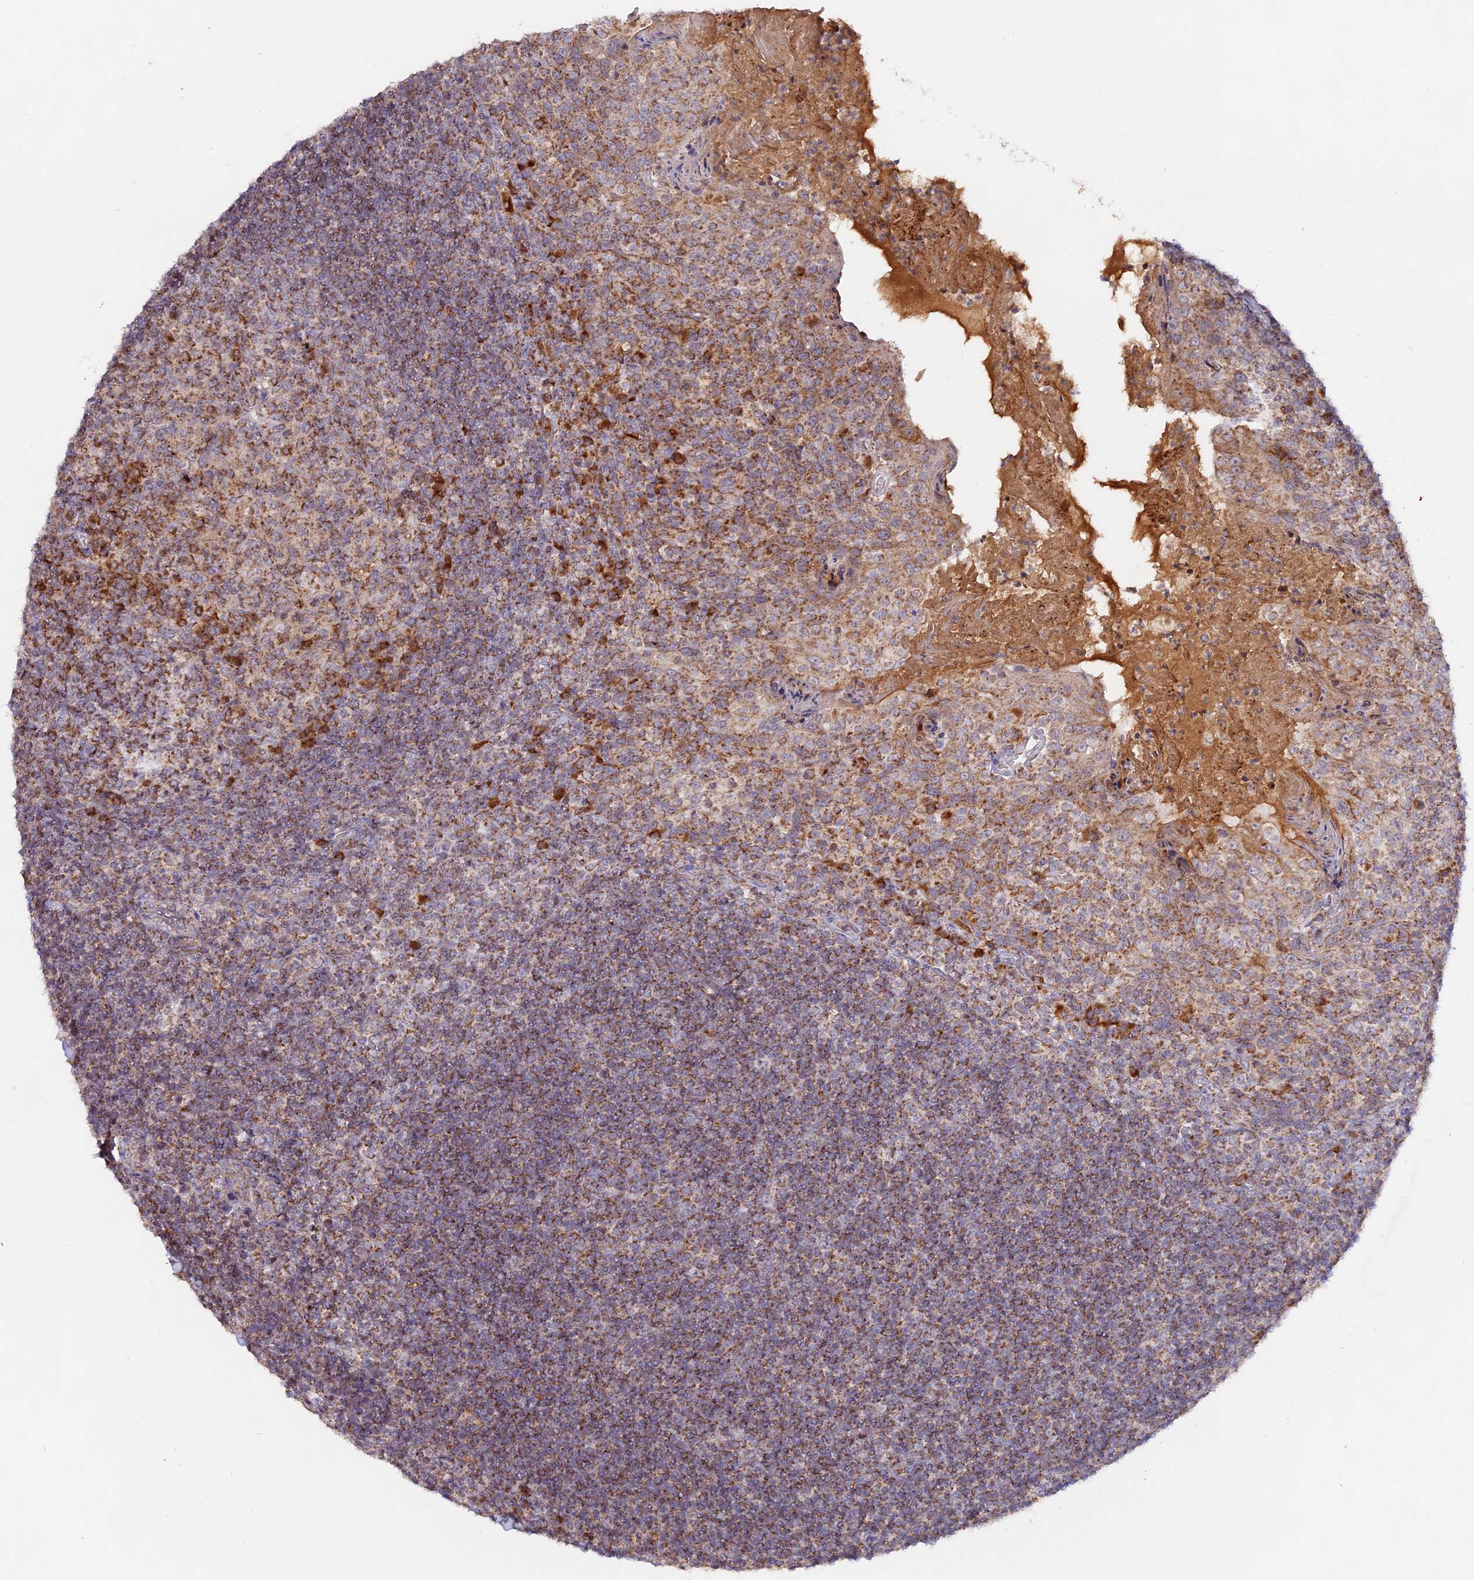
{"staining": {"intensity": "weak", "quantity": "25%-75%", "location": "cytoplasmic/membranous"}, "tissue": "tonsil", "cell_type": "Germinal center cells", "image_type": "normal", "snomed": [{"axis": "morphology", "description": "Normal tissue, NOS"}, {"axis": "topography", "description": "Tonsil"}], "caption": "Brown immunohistochemical staining in benign tonsil shows weak cytoplasmic/membranous staining in approximately 25%-75% of germinal center cells.", "gene": "MPV17L", "patient": {"sex": "female", "age": 10}}